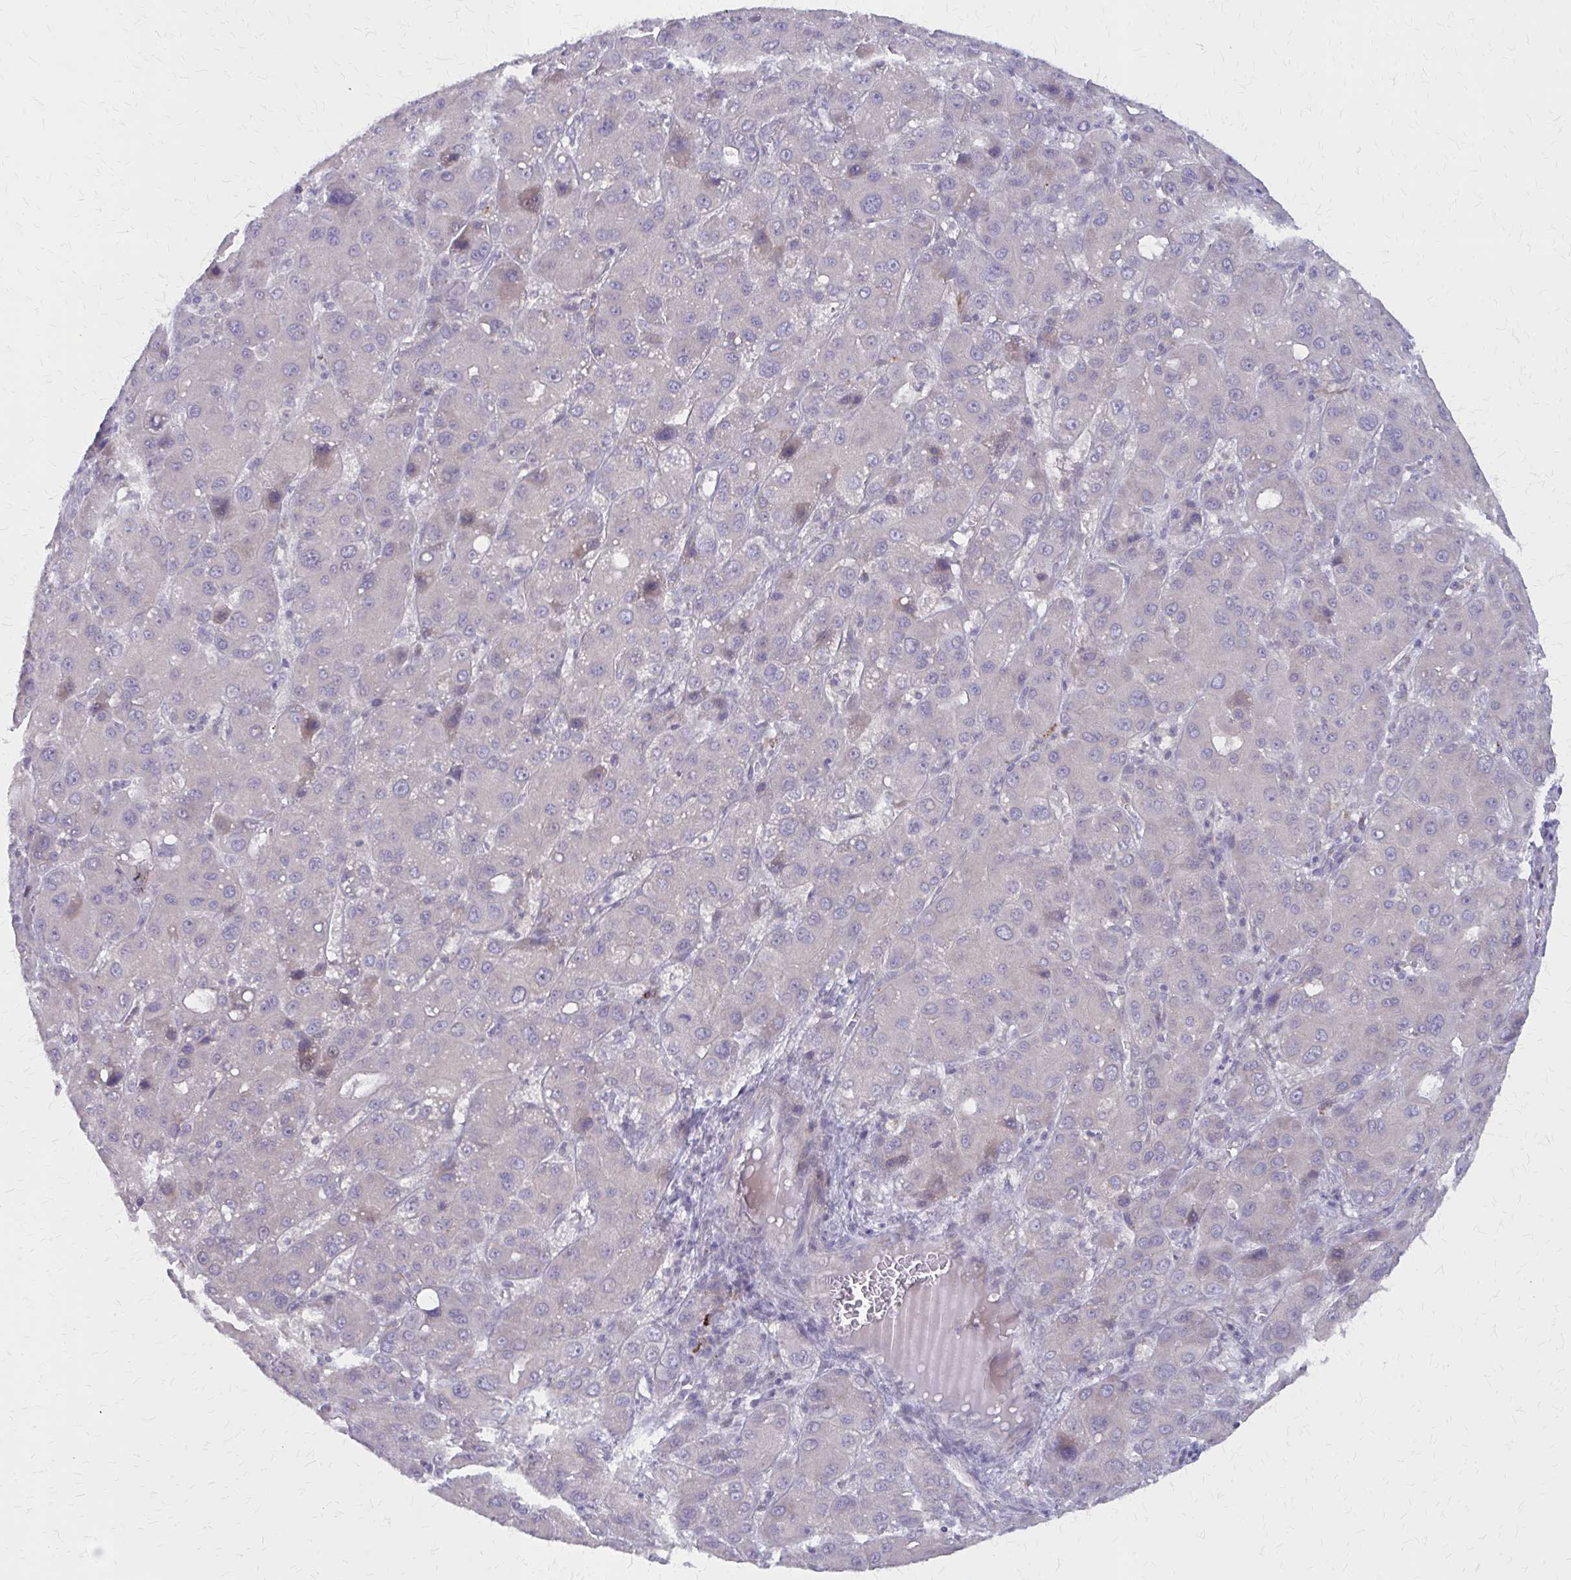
{"staining": {"intensity": "moderate", "quantity": "<25%", "location": "cytoplasmic/membranous"}, "tissue": "liver cancer", "cell_type": "Tumor cells", "image_type": "cancer", "snomed": [{"axis": "morphology", "description": "Carcinoma, Hepatocellular, NOS"}, {"axis": "topography", "description": "Liver"}], "caption": "DAB immunohistochemical staining of hepatocellular carcinoma (liver) shows moderate cytoplasmic/membranous protein expression in approximately <25% of tumor cells.", "gene": "GLYATL2", "patient": {"sex": "male", "age": 55}}